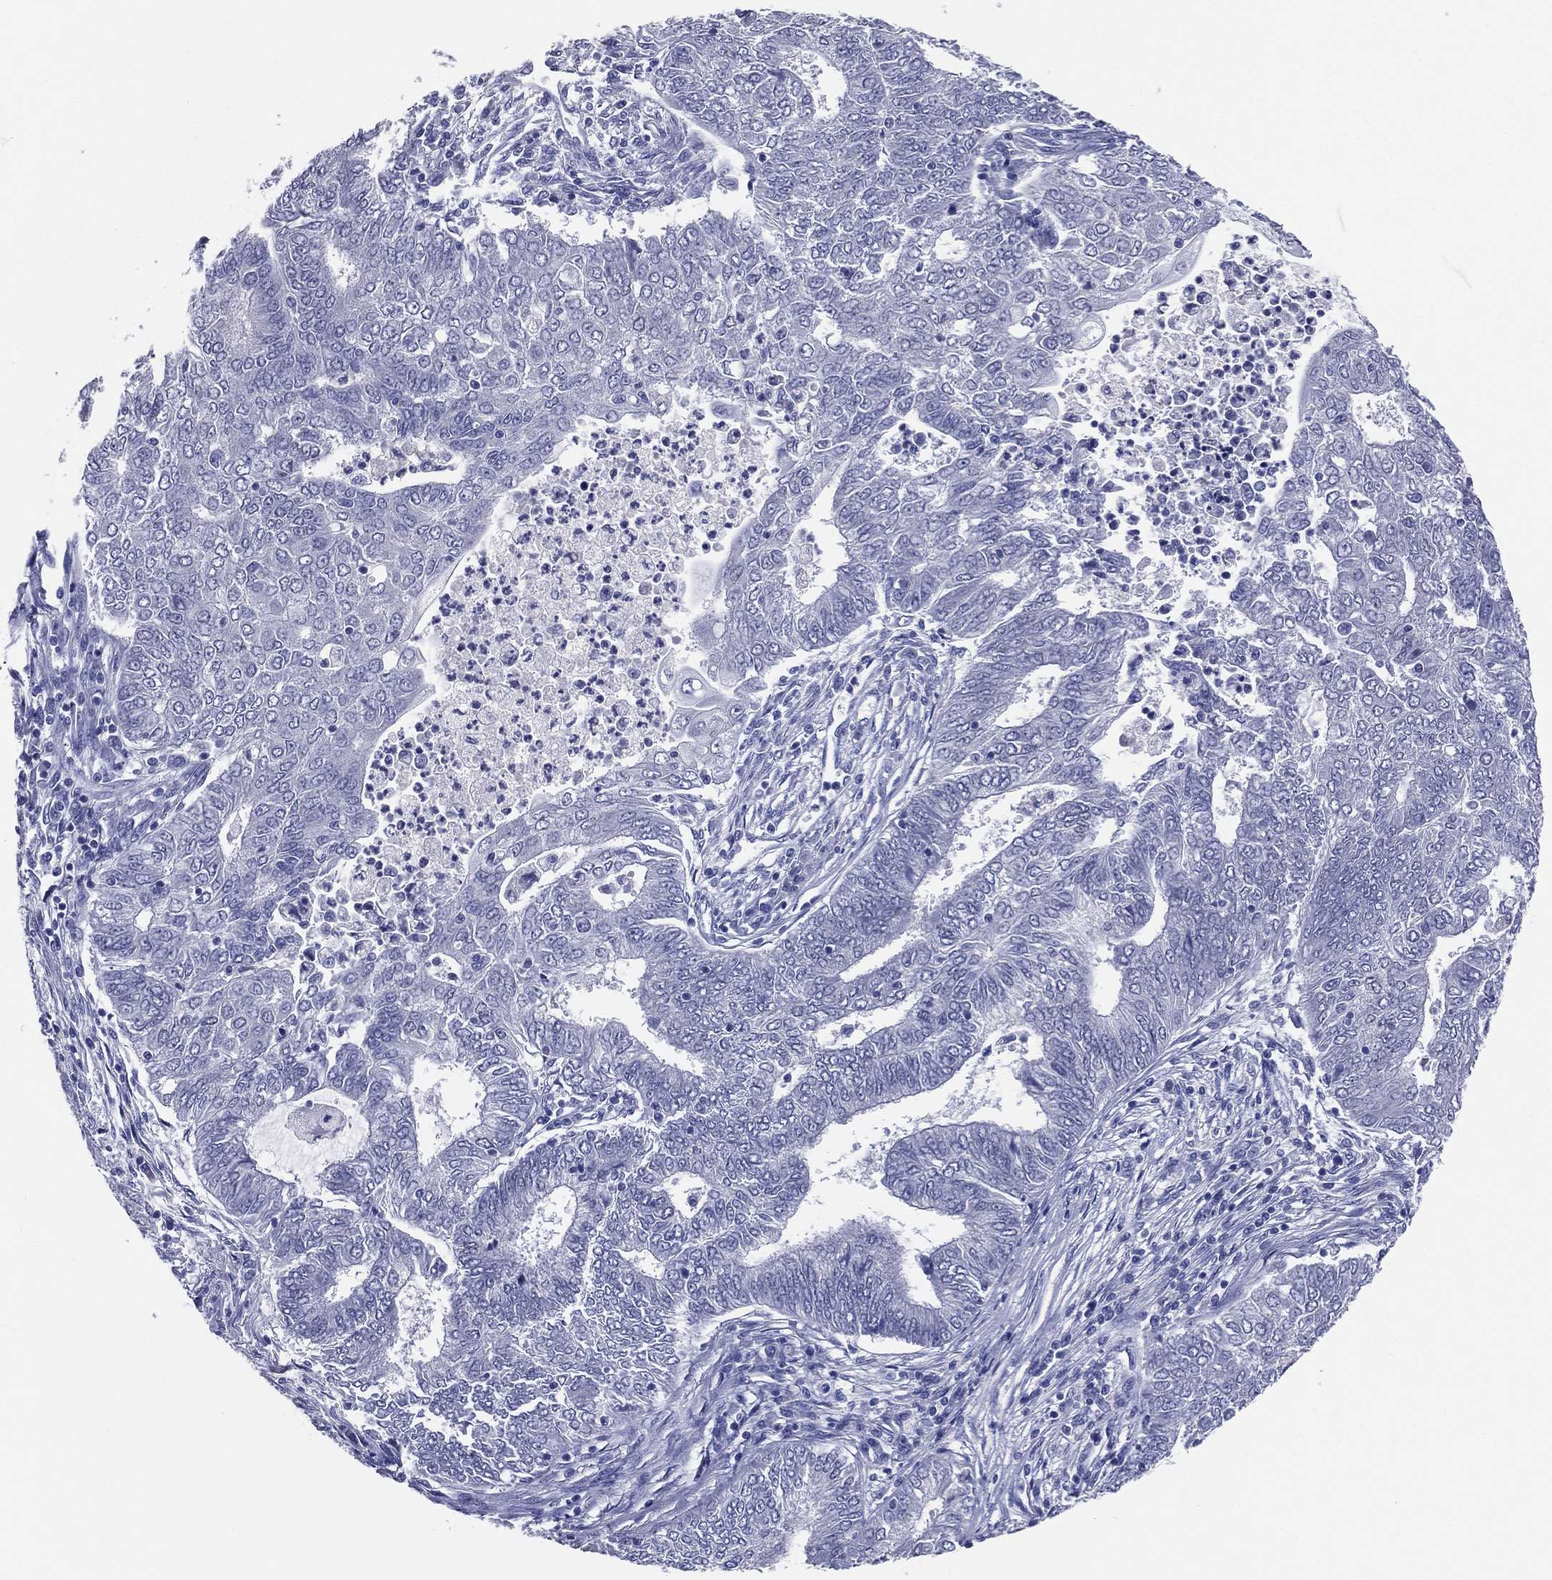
{"staining": {"intensity": "negative", "quantity": "none", "location": "none"}, "tissue": "endometrial cancer", "cell_type": "Tumor cells", "image_type": "cancer", "snomed": [{"axis": "morphology", "description": "Adenocarcinoma, NOS"}, {"axis": "topography", "description": "Endometrium"}], "caption": "A high-resolution photomicrograph shows immunohistochemistry staining of endometrial cancer, which exhibits no significant positivity in tumor cells.", "gene": "TFAP2A", "patient": {"sex": "female", "age": 62}}